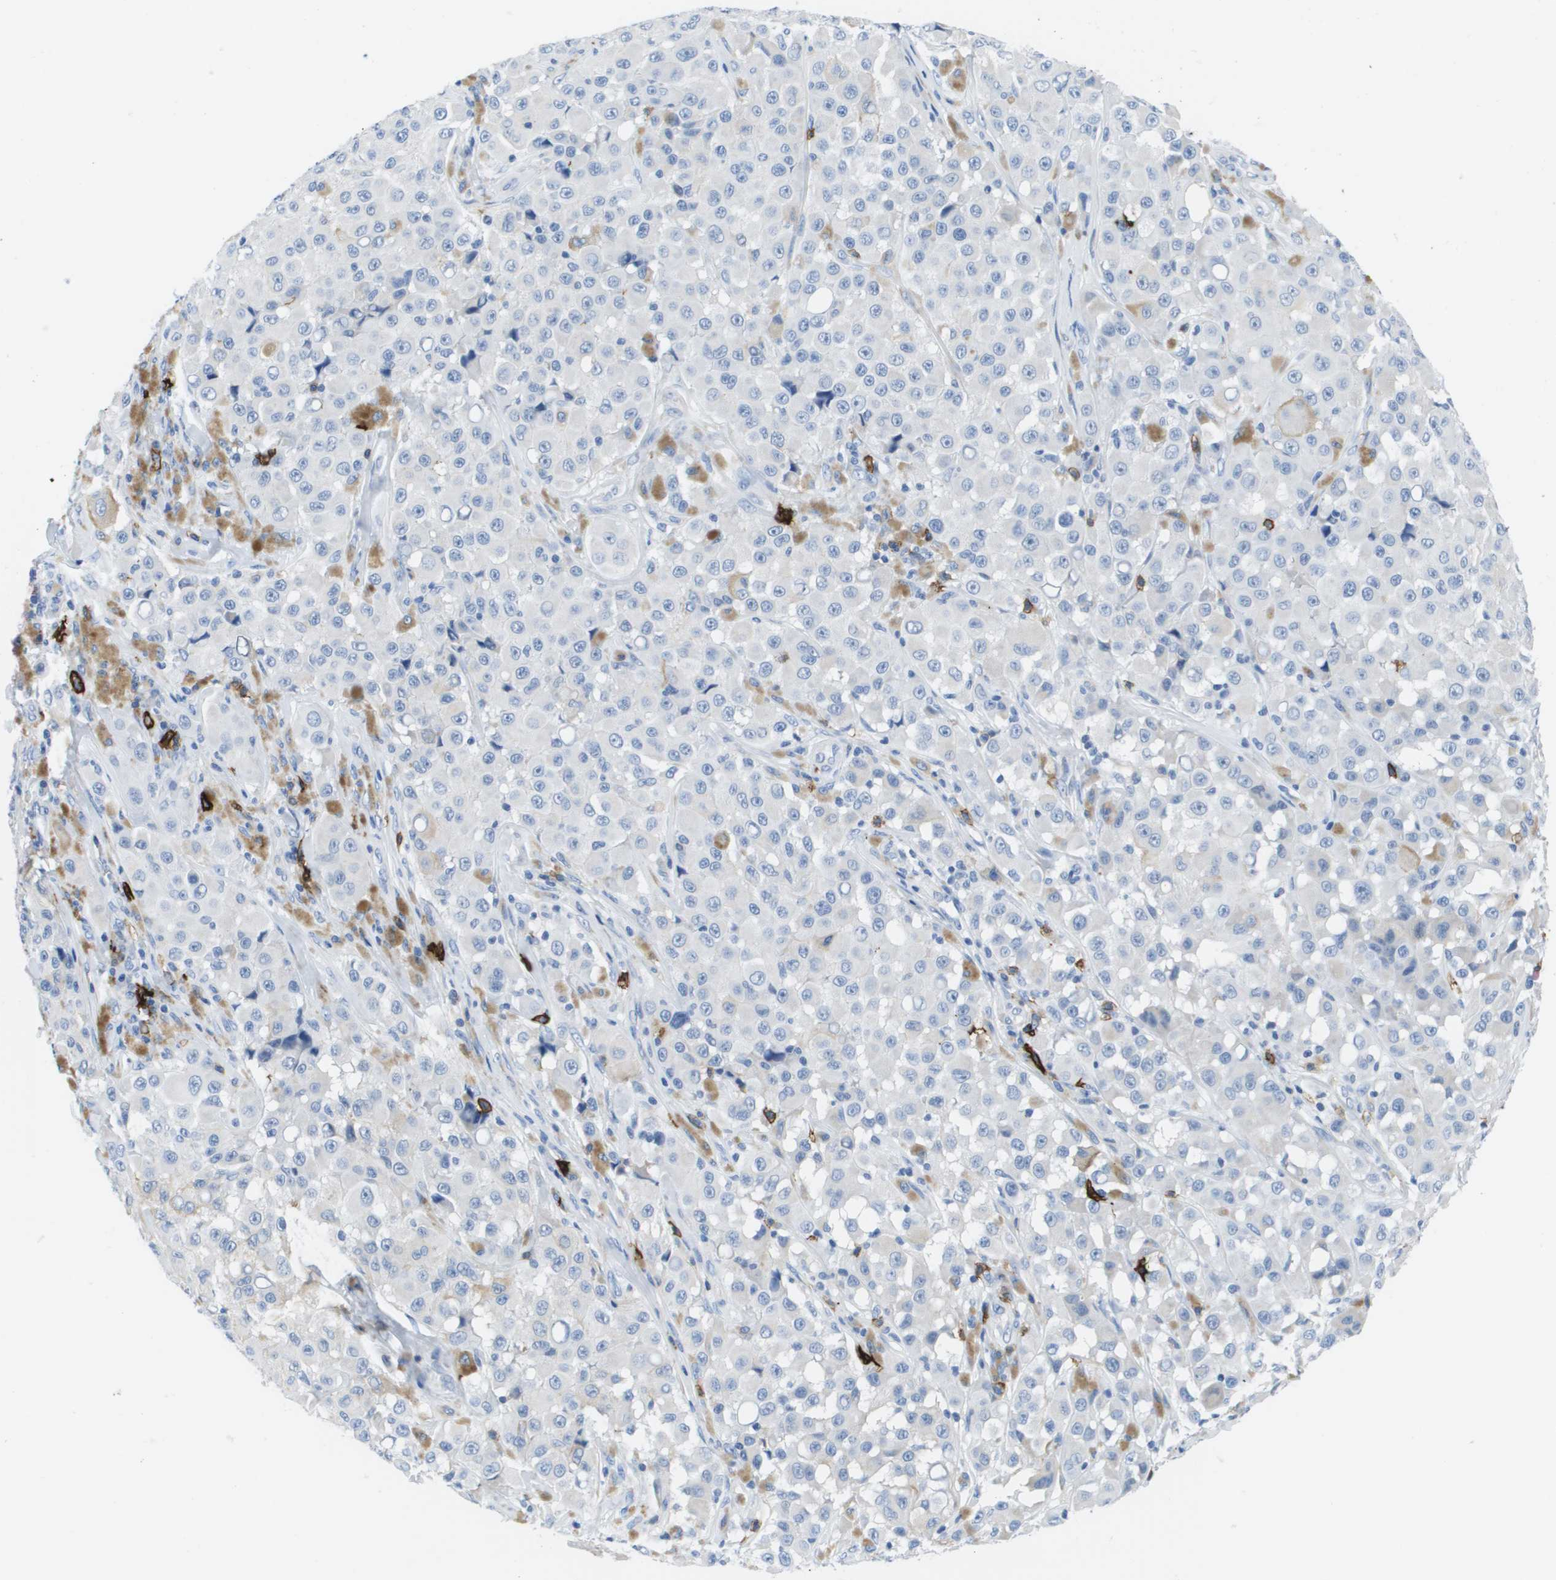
{"staining": {"intensity": "negative", "quantity": "none", "location": "none"}, "tissue": "melanoma", "cell_type": "Tumor cells", "image_type": "cancer", "snomed": [{"axis": "morphology", "description": "Malignant melanoma, NOS"}, {"axis": "topography", "description": "Skin"}], "caption": "Micrograph shows no protein expression in tumor cells of melanoma tissue.", "gene": "MS4A1", "patient": {"sex": "male", "age": 84}}